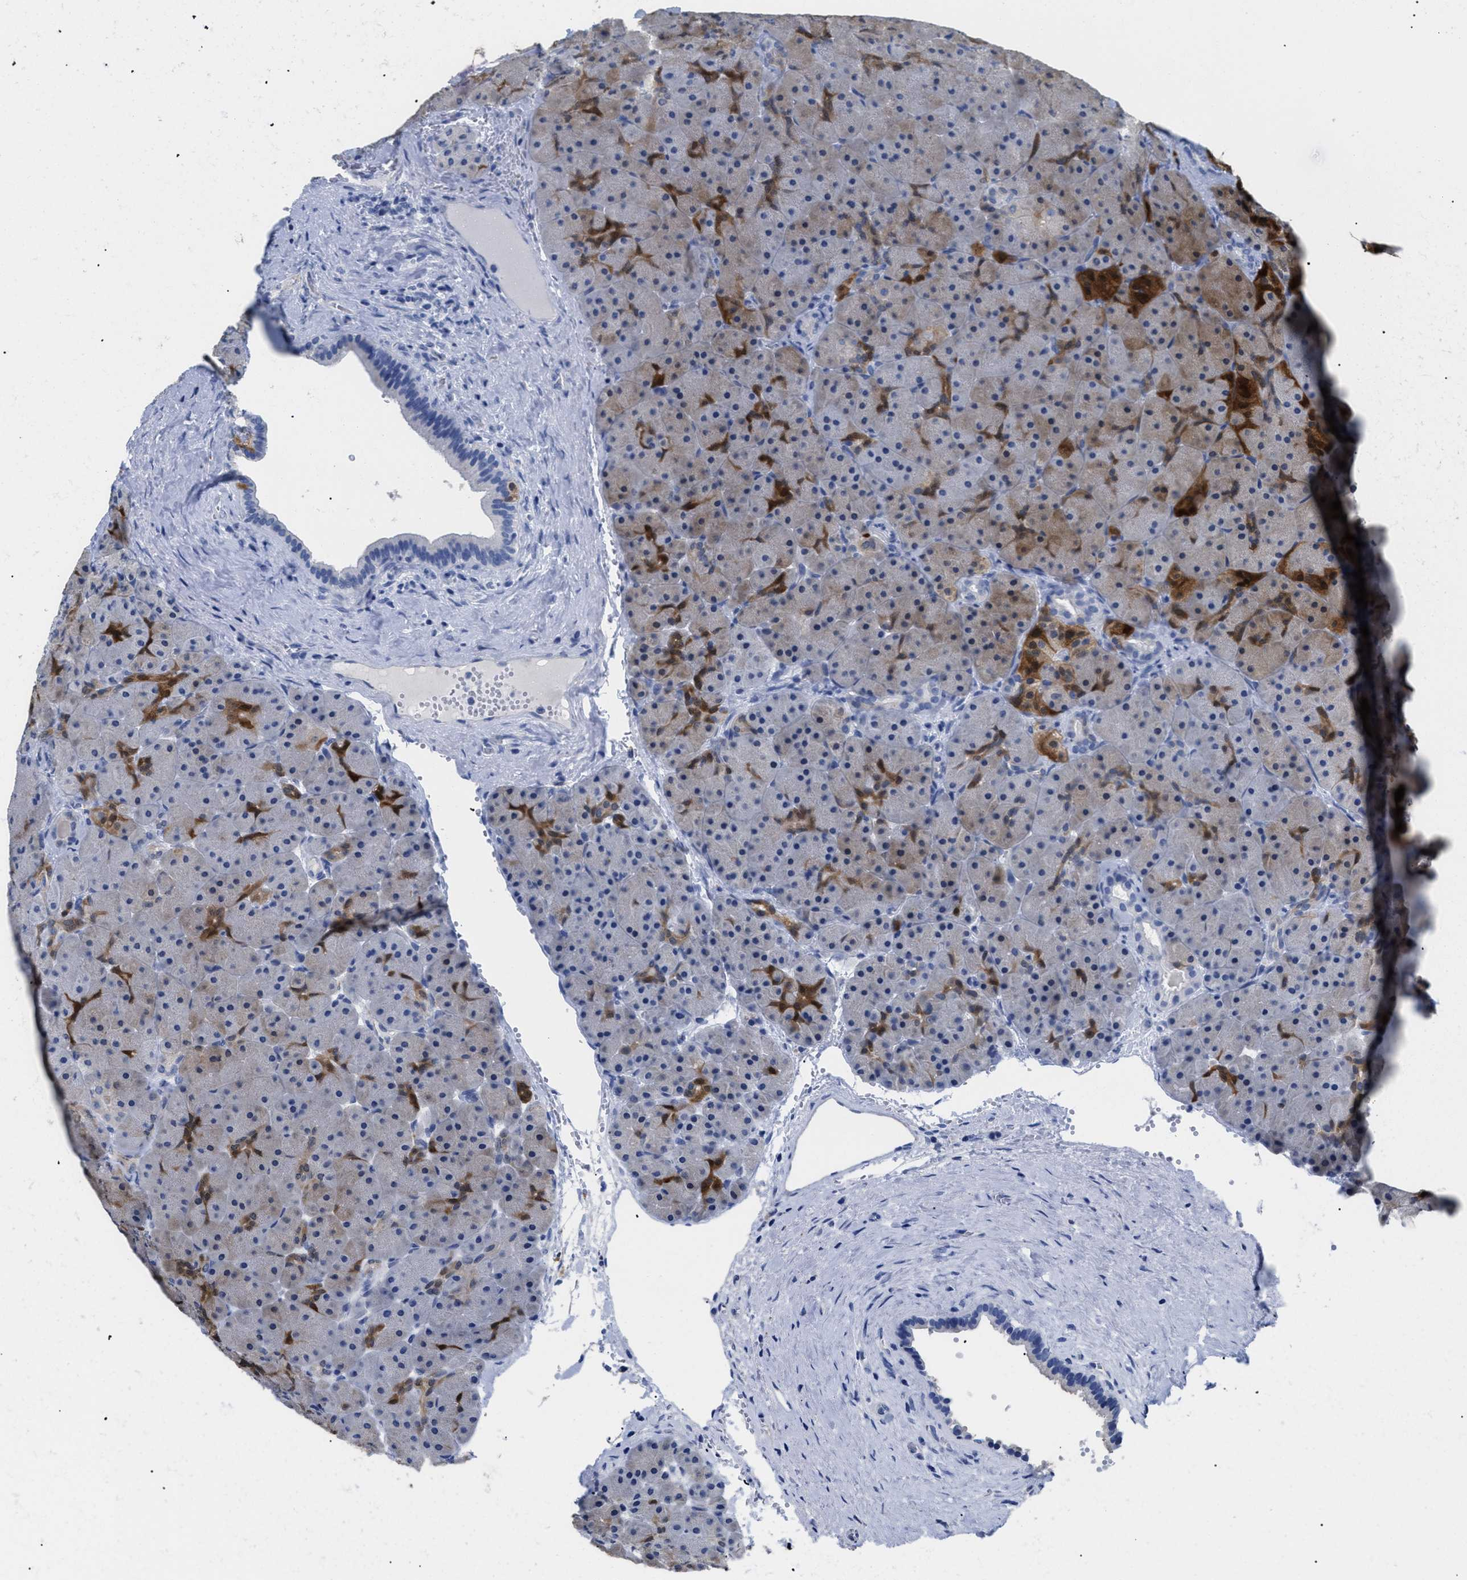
{"staining": {"intensity": "strong", "quantity": "25%-75%", "location": "cytoplasmic/membranous,nuclear"}, "tissue": "pancreas", "cell_type": "Exocrine glandular cells", "image_type": "normal", "snomed": [{"axis": "morphology", "description": "Normal tissue, NOS"}, {"axis": "topography", "description": "Pancreas"}], "caption": "There is high levels of strong cytoplasmic/membranous,nuclear positivity in exocrine glandular cells of benign pancreas, as demonstrated by immunohistochemical staining (brown color).", "gene": "APOBEC2", "patient": {"sex": "male", "age": 66}}